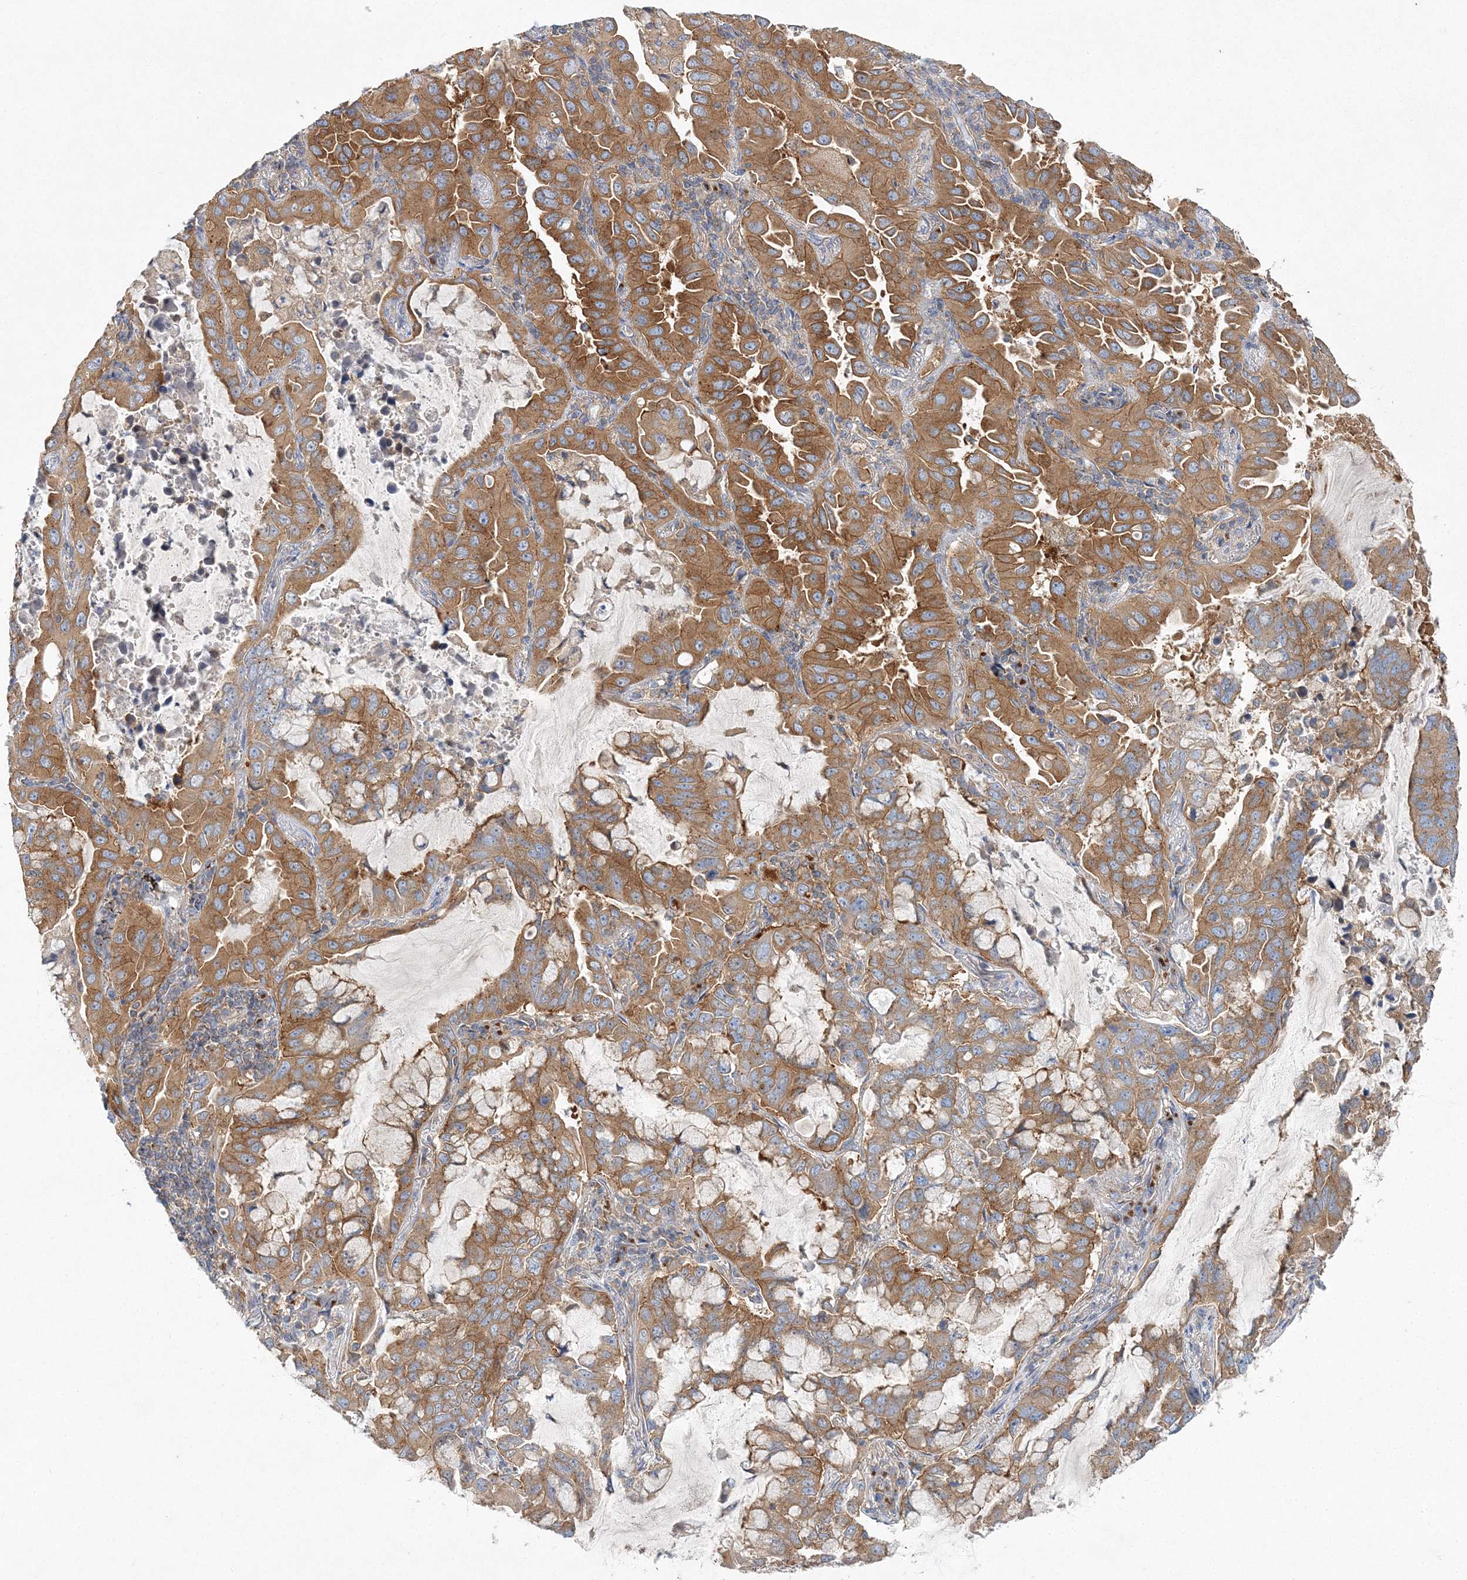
{"staining": {"intensity": "moderate", "quantity": ">75%", "location": "cytoplasmic/membranous"}, "tissue": "lung cancer", "cell_type": "Tumor cells", "image_type": "cancer", "snomed": [{"axis": "morphology", "description": "Adenocarcinoma, NOS"}, {"axis": "topography", "description": "Lung"}], "caption": "Immunohistochemical staining of adenocarcinoma (lung) exhibits medium levels of moderate cytoplasmic/membranous protein expression in approximately >75% of tumor cells.", "gene": "SEC23IP", "patient": {"sex": "male", "age": 64}}